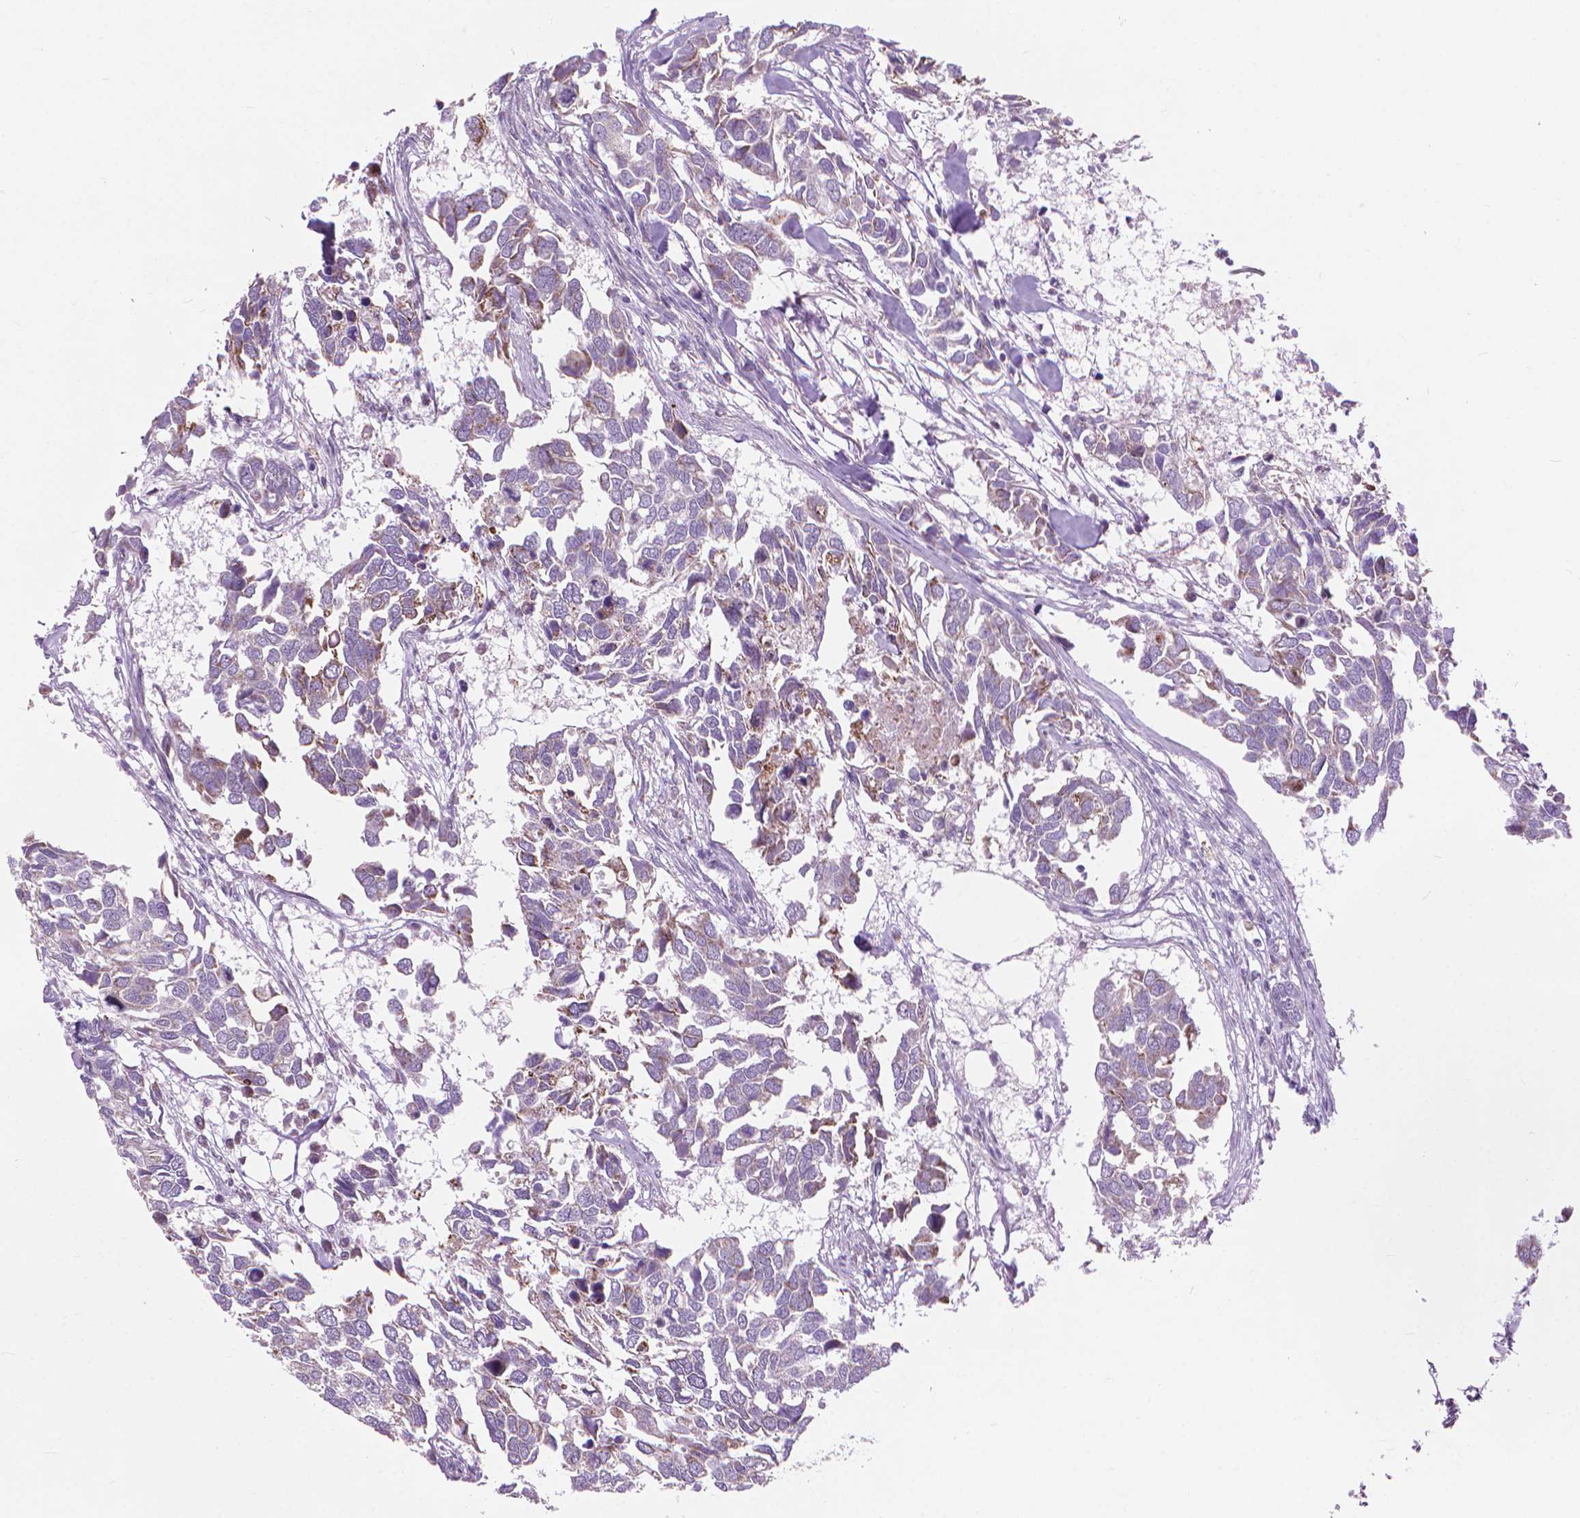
{"staining": {"intensity": "moderate", "quantity": "<25%", "location": "cytoplasmic/membranous"}, "tissue": "breast cancer", "cell_type": "Tumor cells", "image_type": "cancer", "snomed": [{"axis": "morphology", "description": "Duct carcinoma"}, {"axis": "topography", "description": "Breast"}], "caption": "Human breast cancer (infiltrating ductal carcinoma) stained with a brown dye displays moderate cytoplasmic/membranous positive expression in about <25% of tumor cells.", "gene": "VDAC1", "patient": {"sex": "female", "age": 83}}